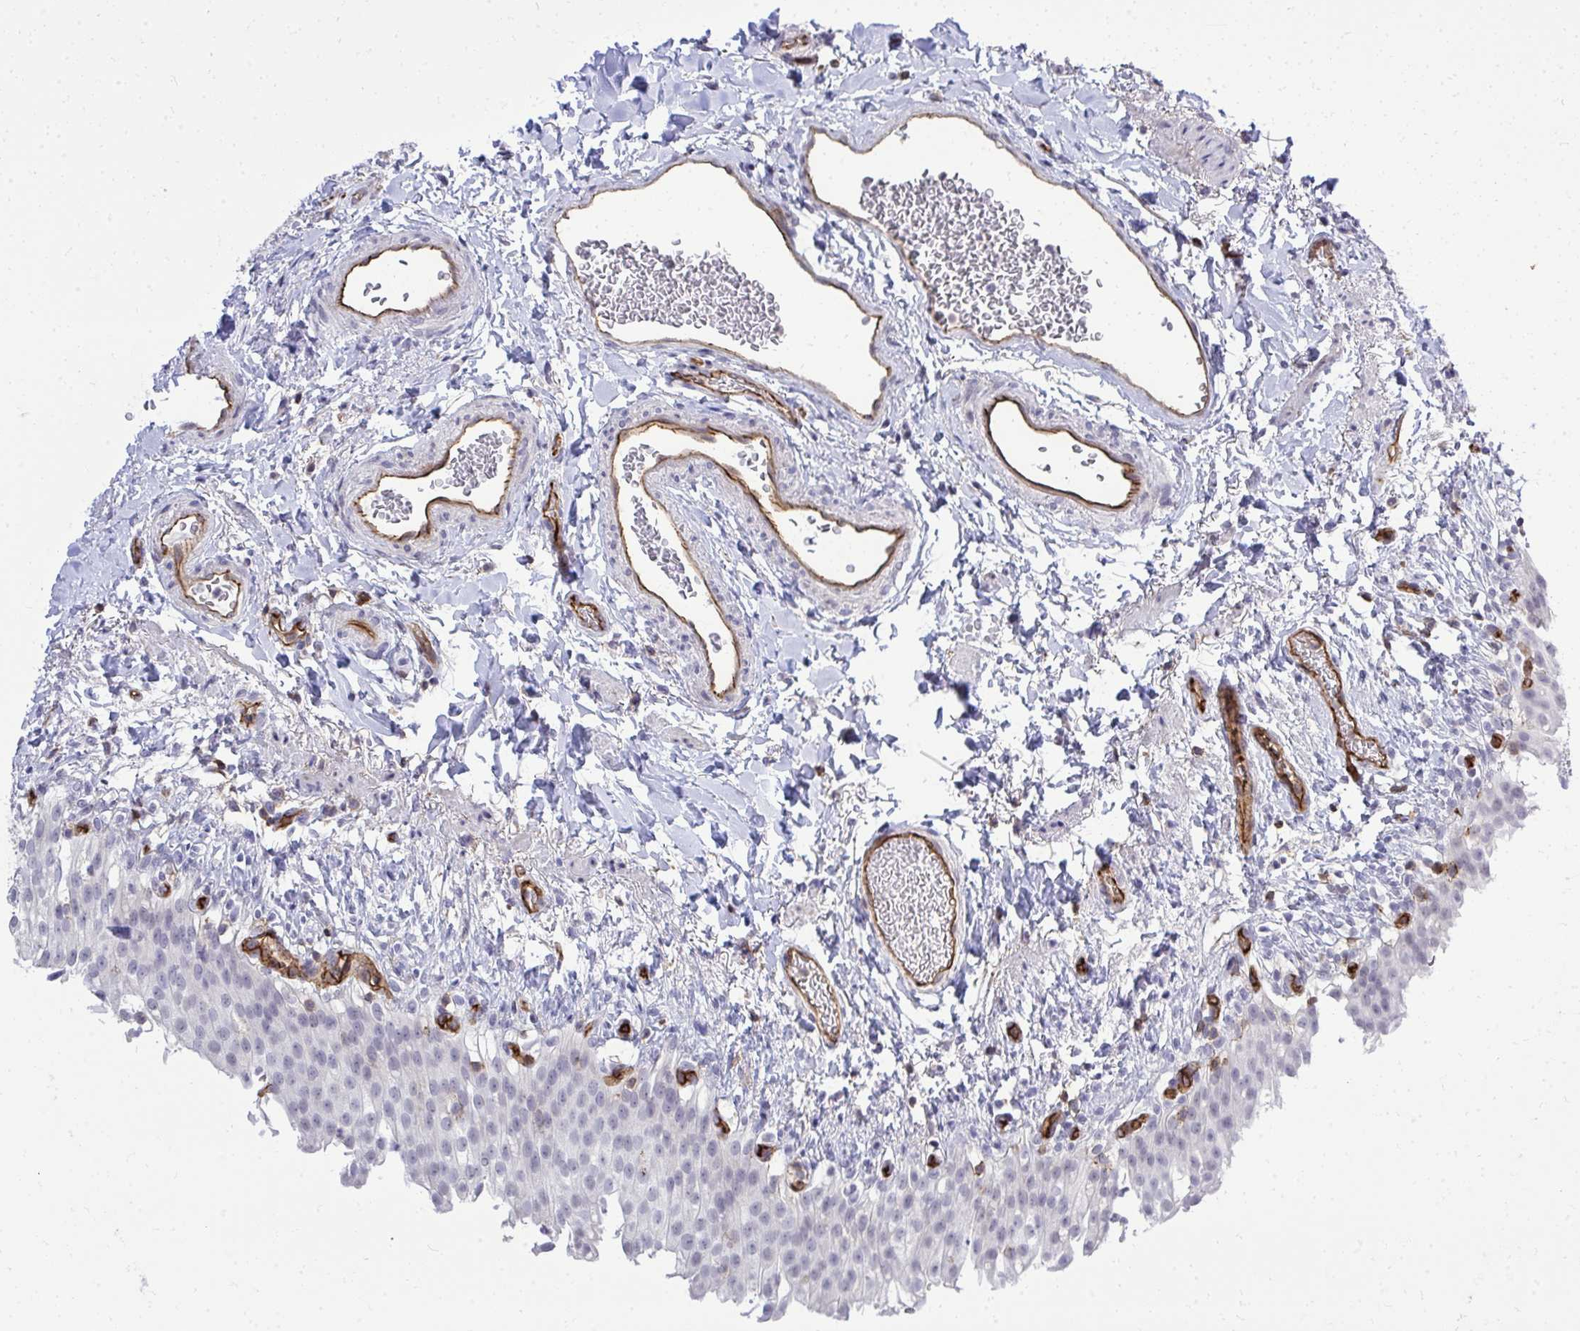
{"staining": {"intensity": "weak", "quantity": "<25%", "location": "nuclear"}, "tissue": "urinary bladder", "cell_type": "Urothelial cells", "image_type": "normal", "snomed": [{"axis": "morphology", "description": "Normal tissue, NOS"}, {"axis": "topography", "description": "Urinary bladder"}, {"axis": "topography", "description": "Peripheral nerve tissue"}], "caption": "Immunohistochemistry of unremarkable urinary bladder exhibits no expression in urothelial cells. (DAB IHC visualized using brightfield microscopy, high magnification).", "gene": "FOXN3", "patient": {"sex": "female", "age": 60}}